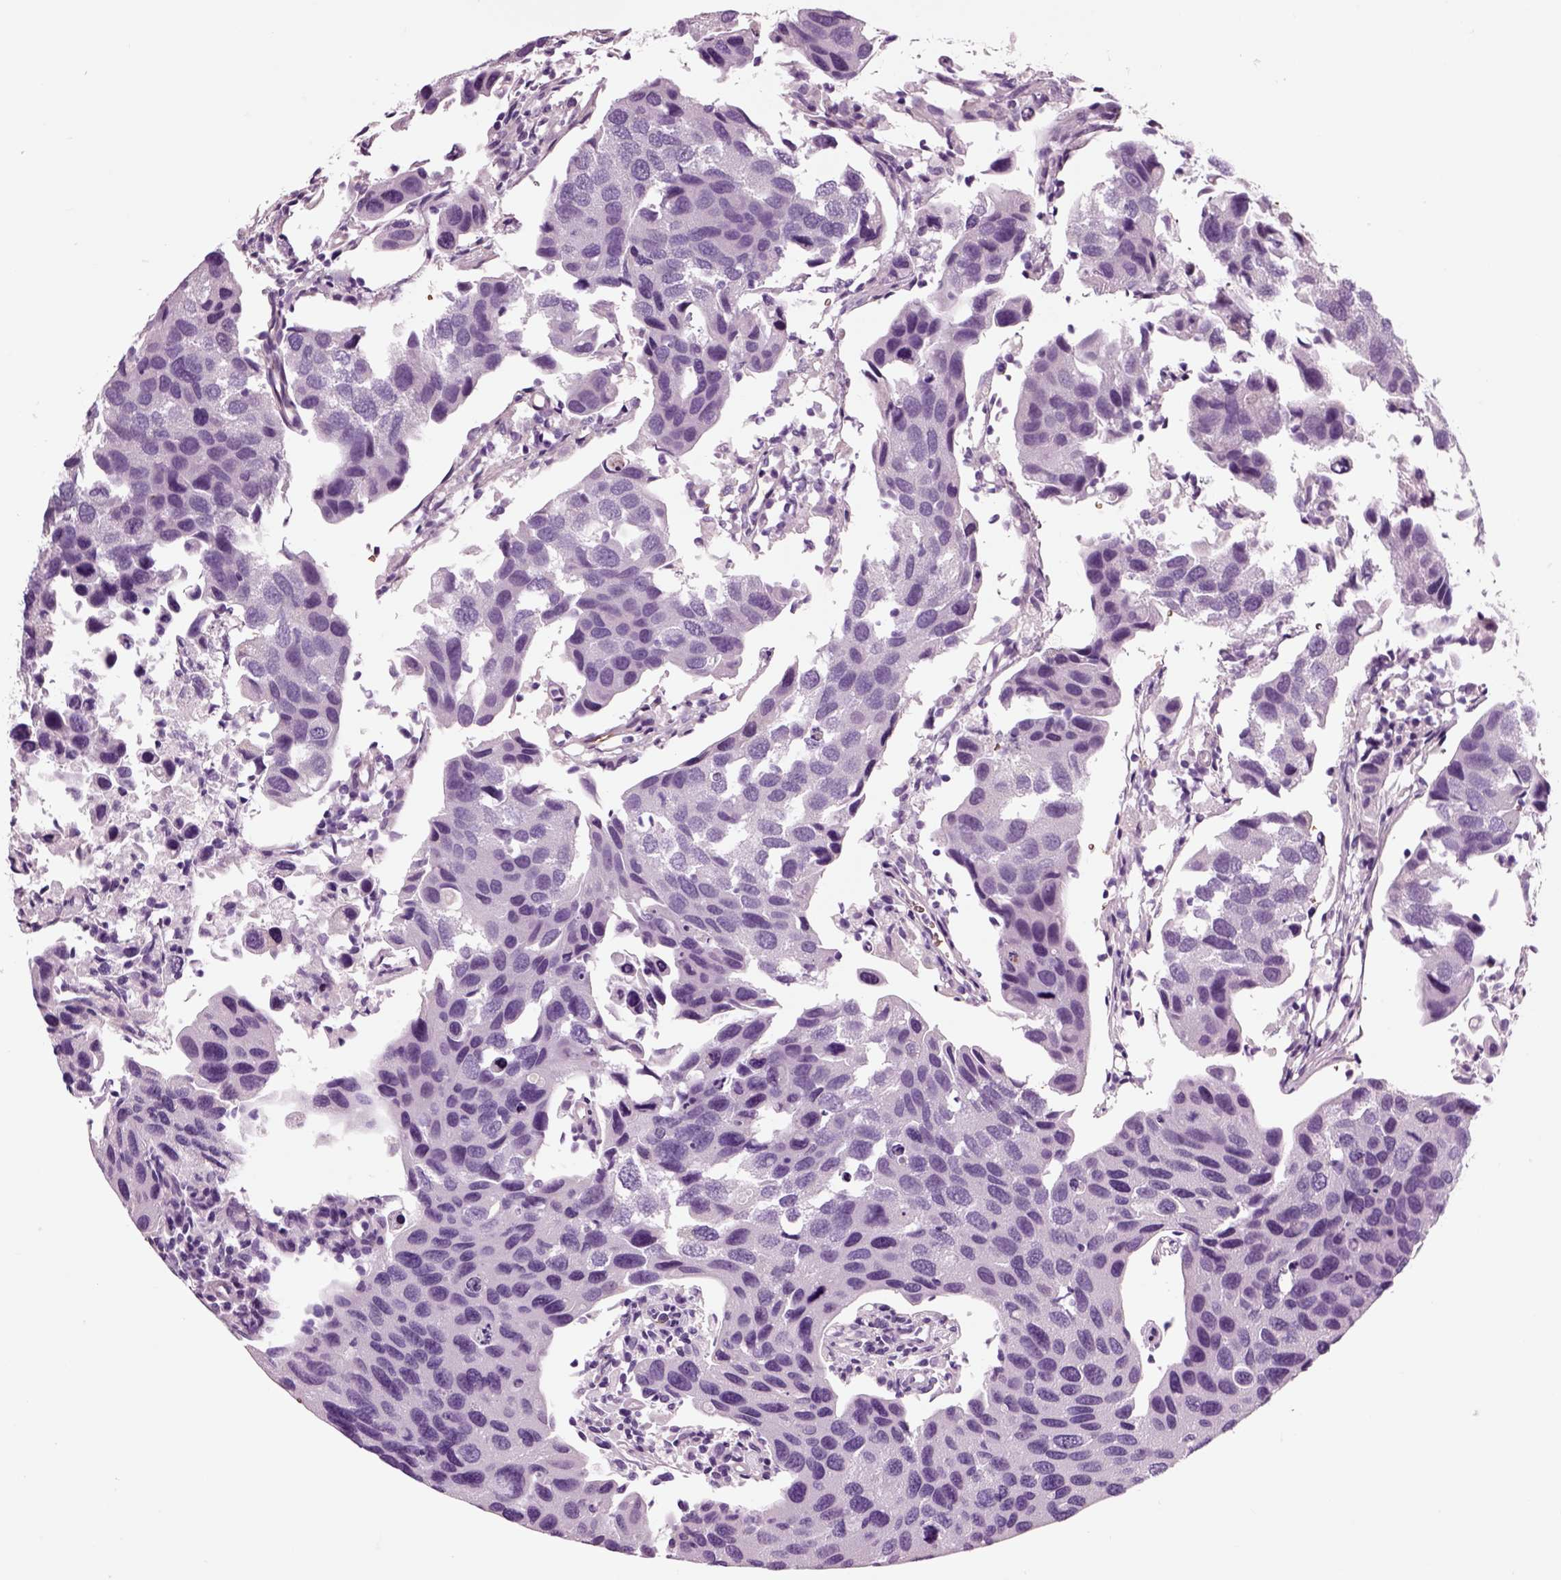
{"staining": {"intensity": "negative", "quantity": "none", "location": "none"}, "tissue": "urothelial cancer", "cell_type": "Tumor cells", "image_type": "cancer", "snomed": [{"axis": "morphology", "description": "Urothelial carcinoma, High grade"}, {"axis": "topography", "description": "Urinary bladder"}], "caption": "An image of high-grade urothelial carcinoma stained for a protein shows no brown staining in tumor cells.", "gene": "CHGB", "patient": {"sex": "male", "age": 79}}